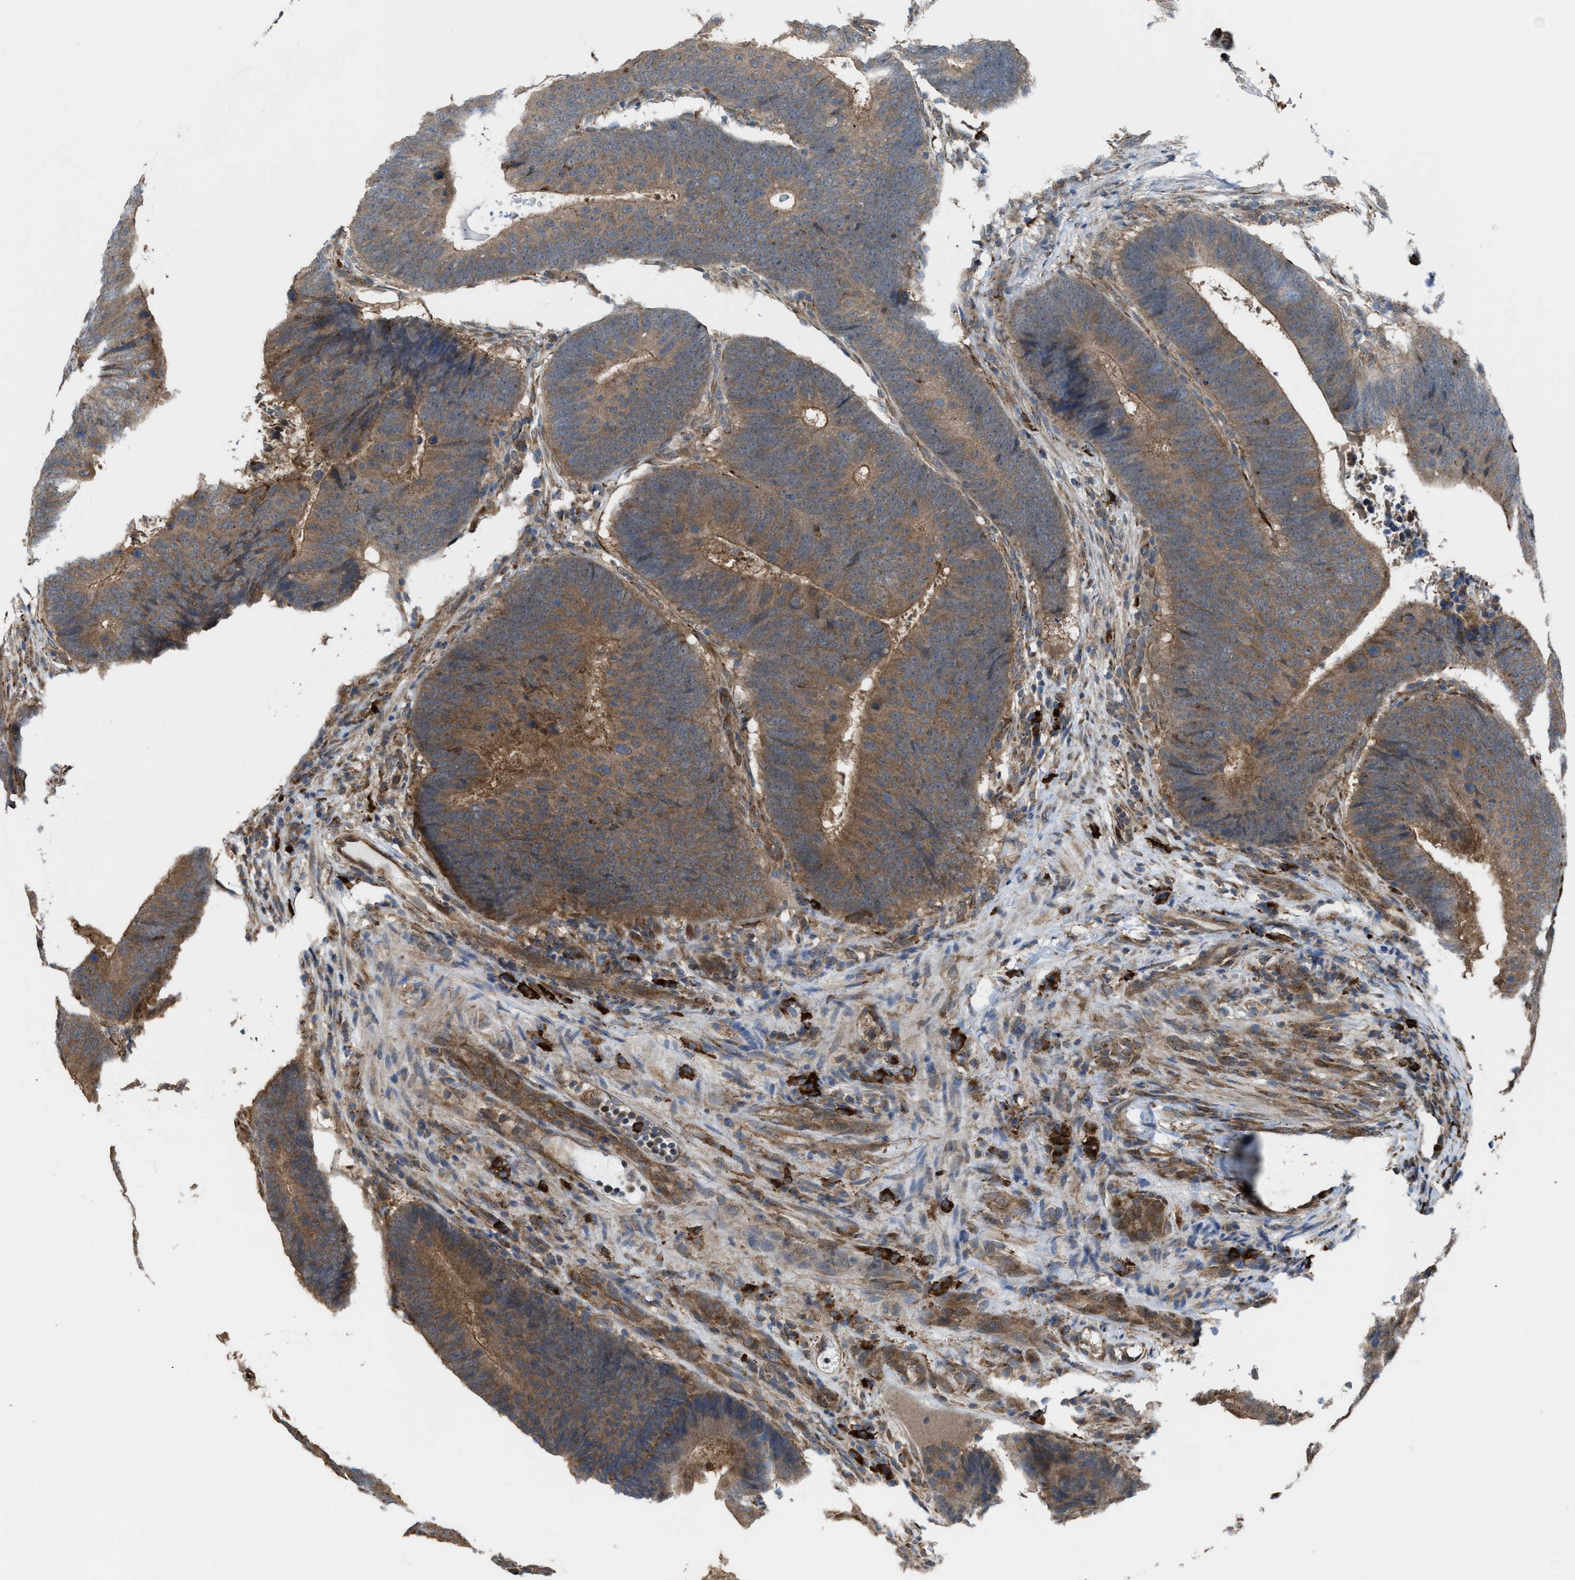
{"staining": {"intensity": "moderate", "quantity": ">75%", "location": "cytoplasmic/membranous"}, "tissue": "colorectal cancer", "cell_type": "Tumor cells", "image_type": "cancer", "snomed": [{"axis": "morphology", "description": "Adenocarcinoma, NOS"}, {"axis": "topography", "description": "Colon"}], "caption": "Moderate cytoplasmic/membranous positivity for a protein is present in about >75% of tumor cells of colorectal adenocarcinoma using immunohistochemistry.", "gene": "PLAA", "patient": {"sex": "male", "age": 56}}